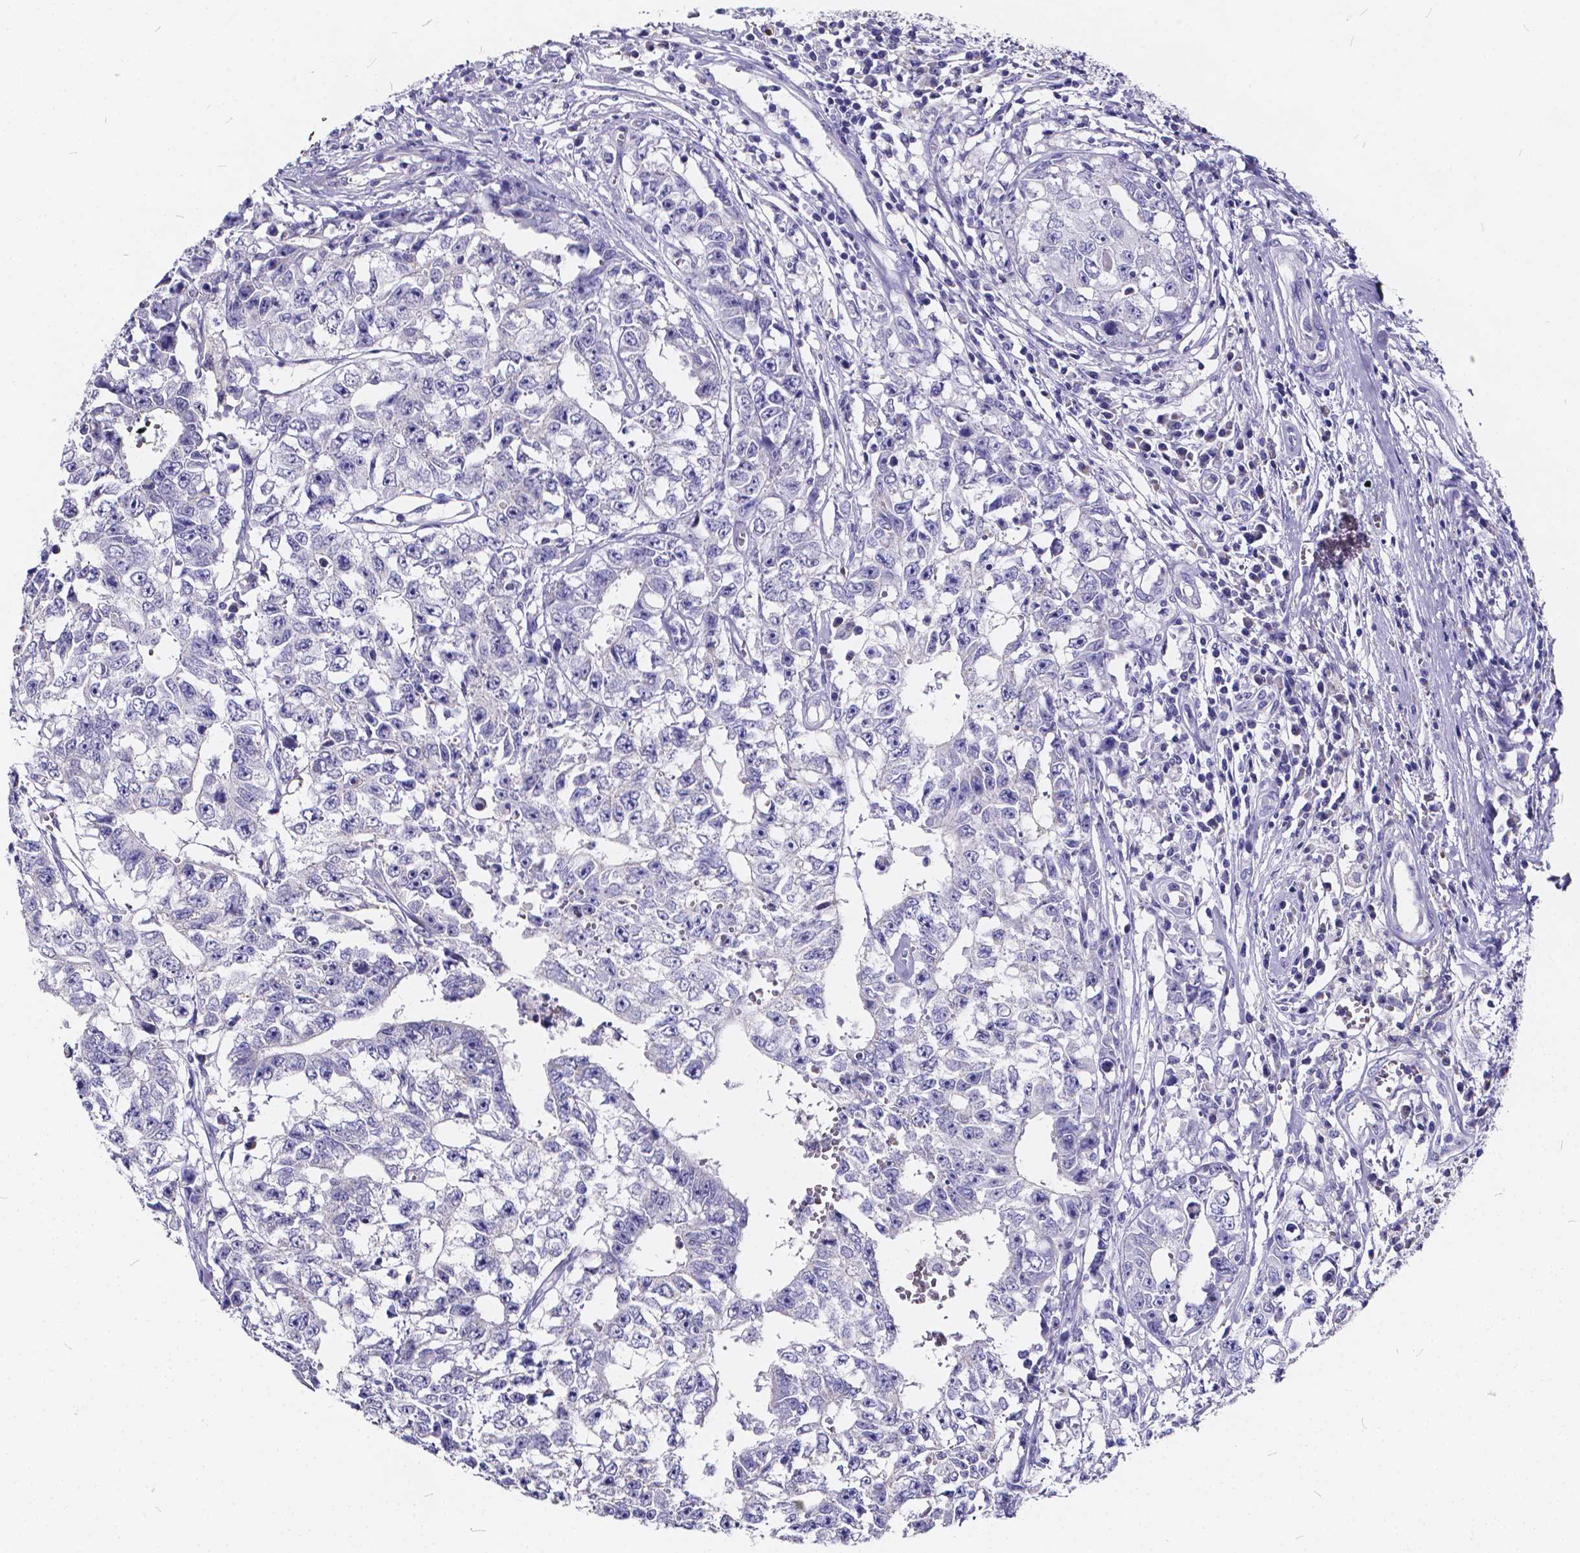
{"staining": {"intensity": "negative", "quantity": "none", "location": "none"}, "tissue": "testis cancer", "cell_type": "Tumor cells", "image_type": "cancer", "snomed": [{"axis": "morphology", "description": "Carcinoma, Embryonal, NOS"}, {"axis": "topography", "description": "Testis"}], "caption": "Photomicrograph shows no significant protein expression in tumor cells of embryonal carcinoma (testis).", "gene": "SPEF2", "patient": {"sex": "male", "age": 36}}